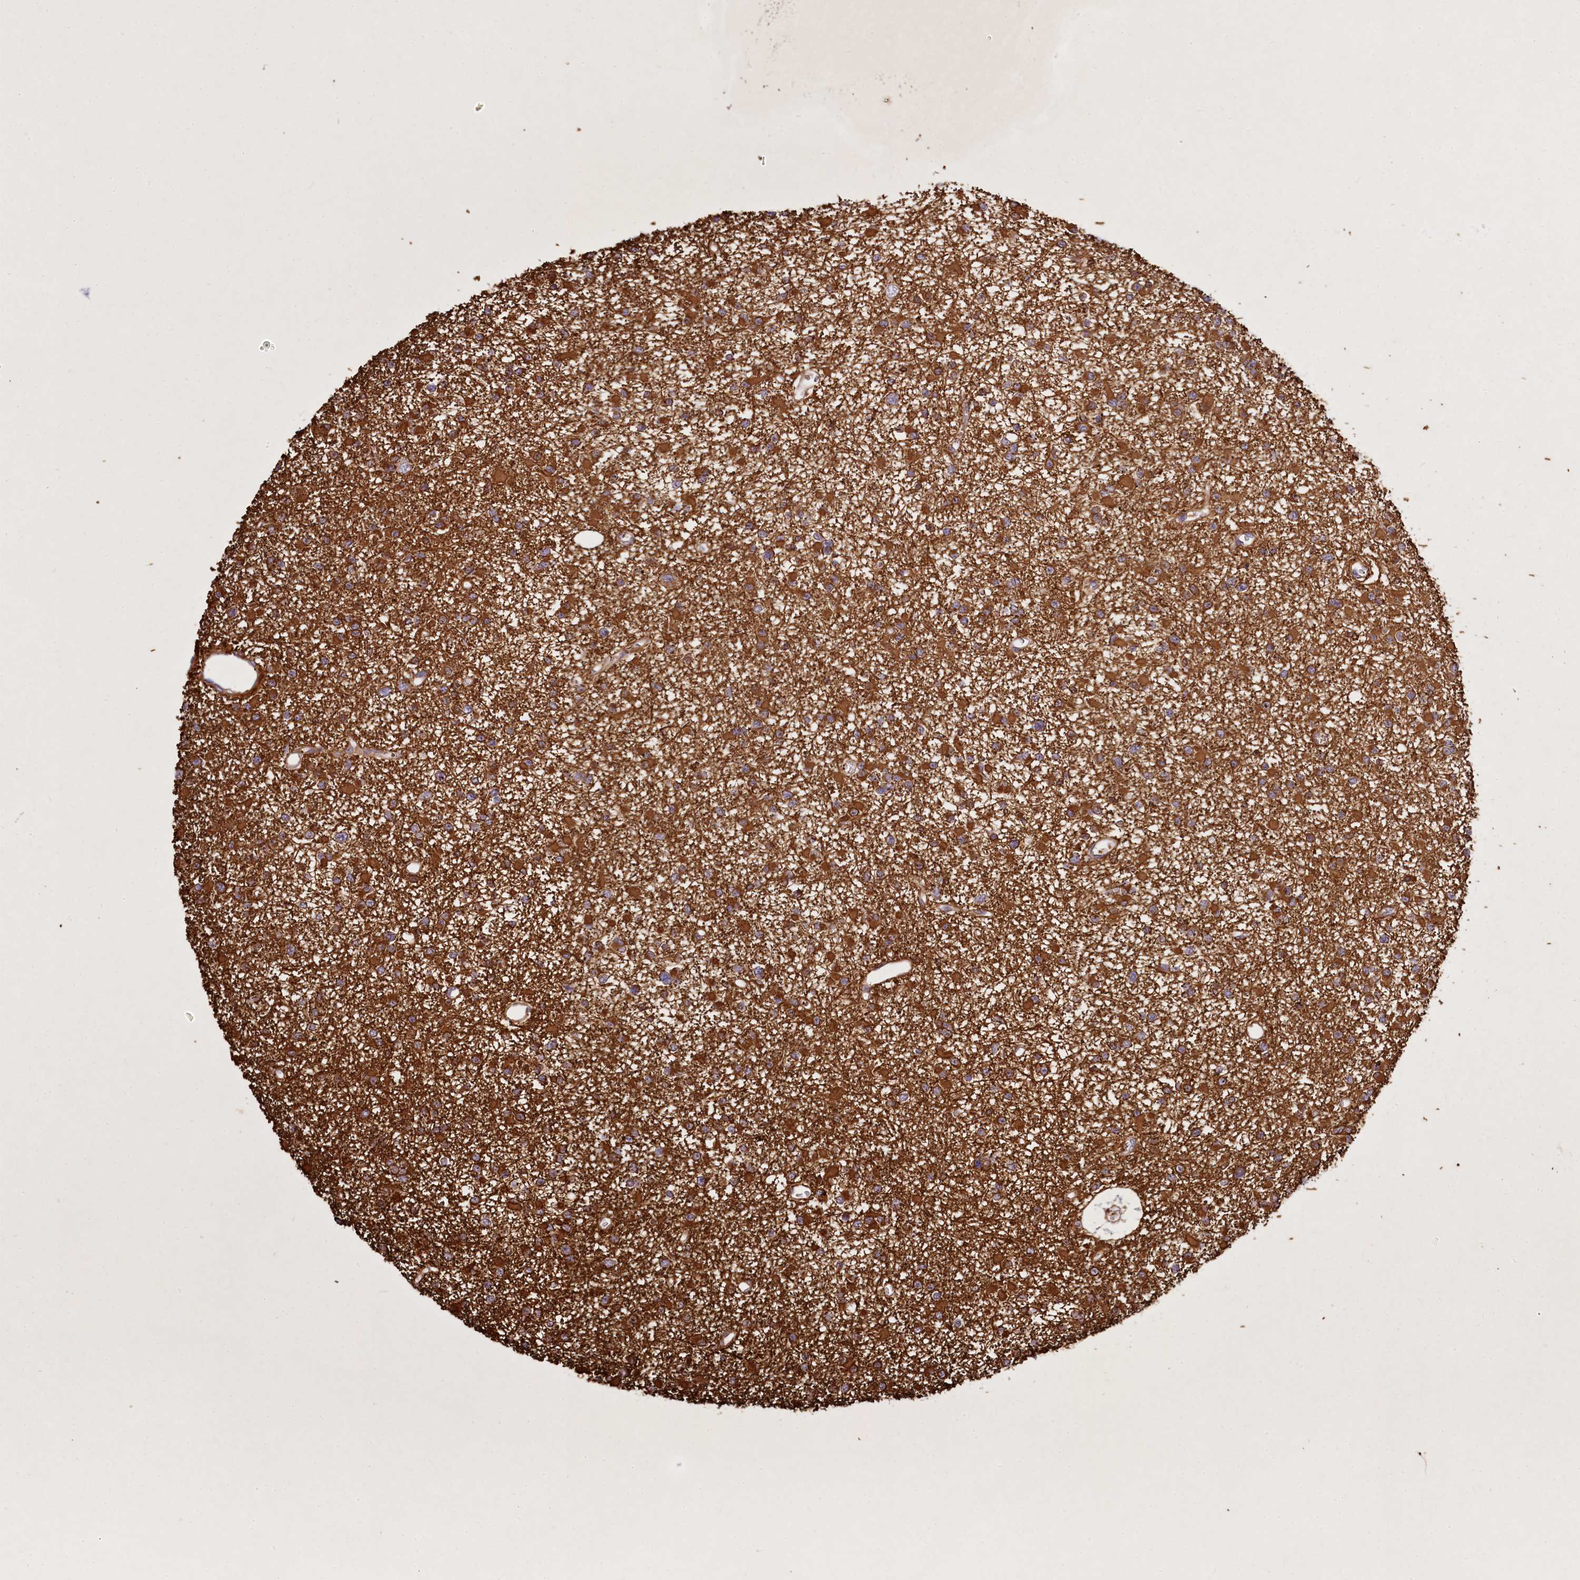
{"staining": {"intensity": "strong", "quantity": ">75%", "location": "cytoplasmic/membranous"}, "tissue": "glioma", "cell_type": "Tumor cells", "image_type": "cancer", "snomed": [{"axis": "morphology", "description": "Glioma, malignant, Low grade"}, {"axis": "topography", "description": "Brain"}], "caption": "High-magnification brightfield microscopy of malignant glioma (low-grade) stained with DAB (brown) and counterstained with hematoxylin (blue). tumor cells exhibit strong cytoplasmic/membranous expression is identified in approximately>75% of cells. Immunohistochemistry (ihc) stains the protein in brown and the nuclei are stained blue.", "gene": "RARS2", "patient": {"sex": "female", "age": 22}}